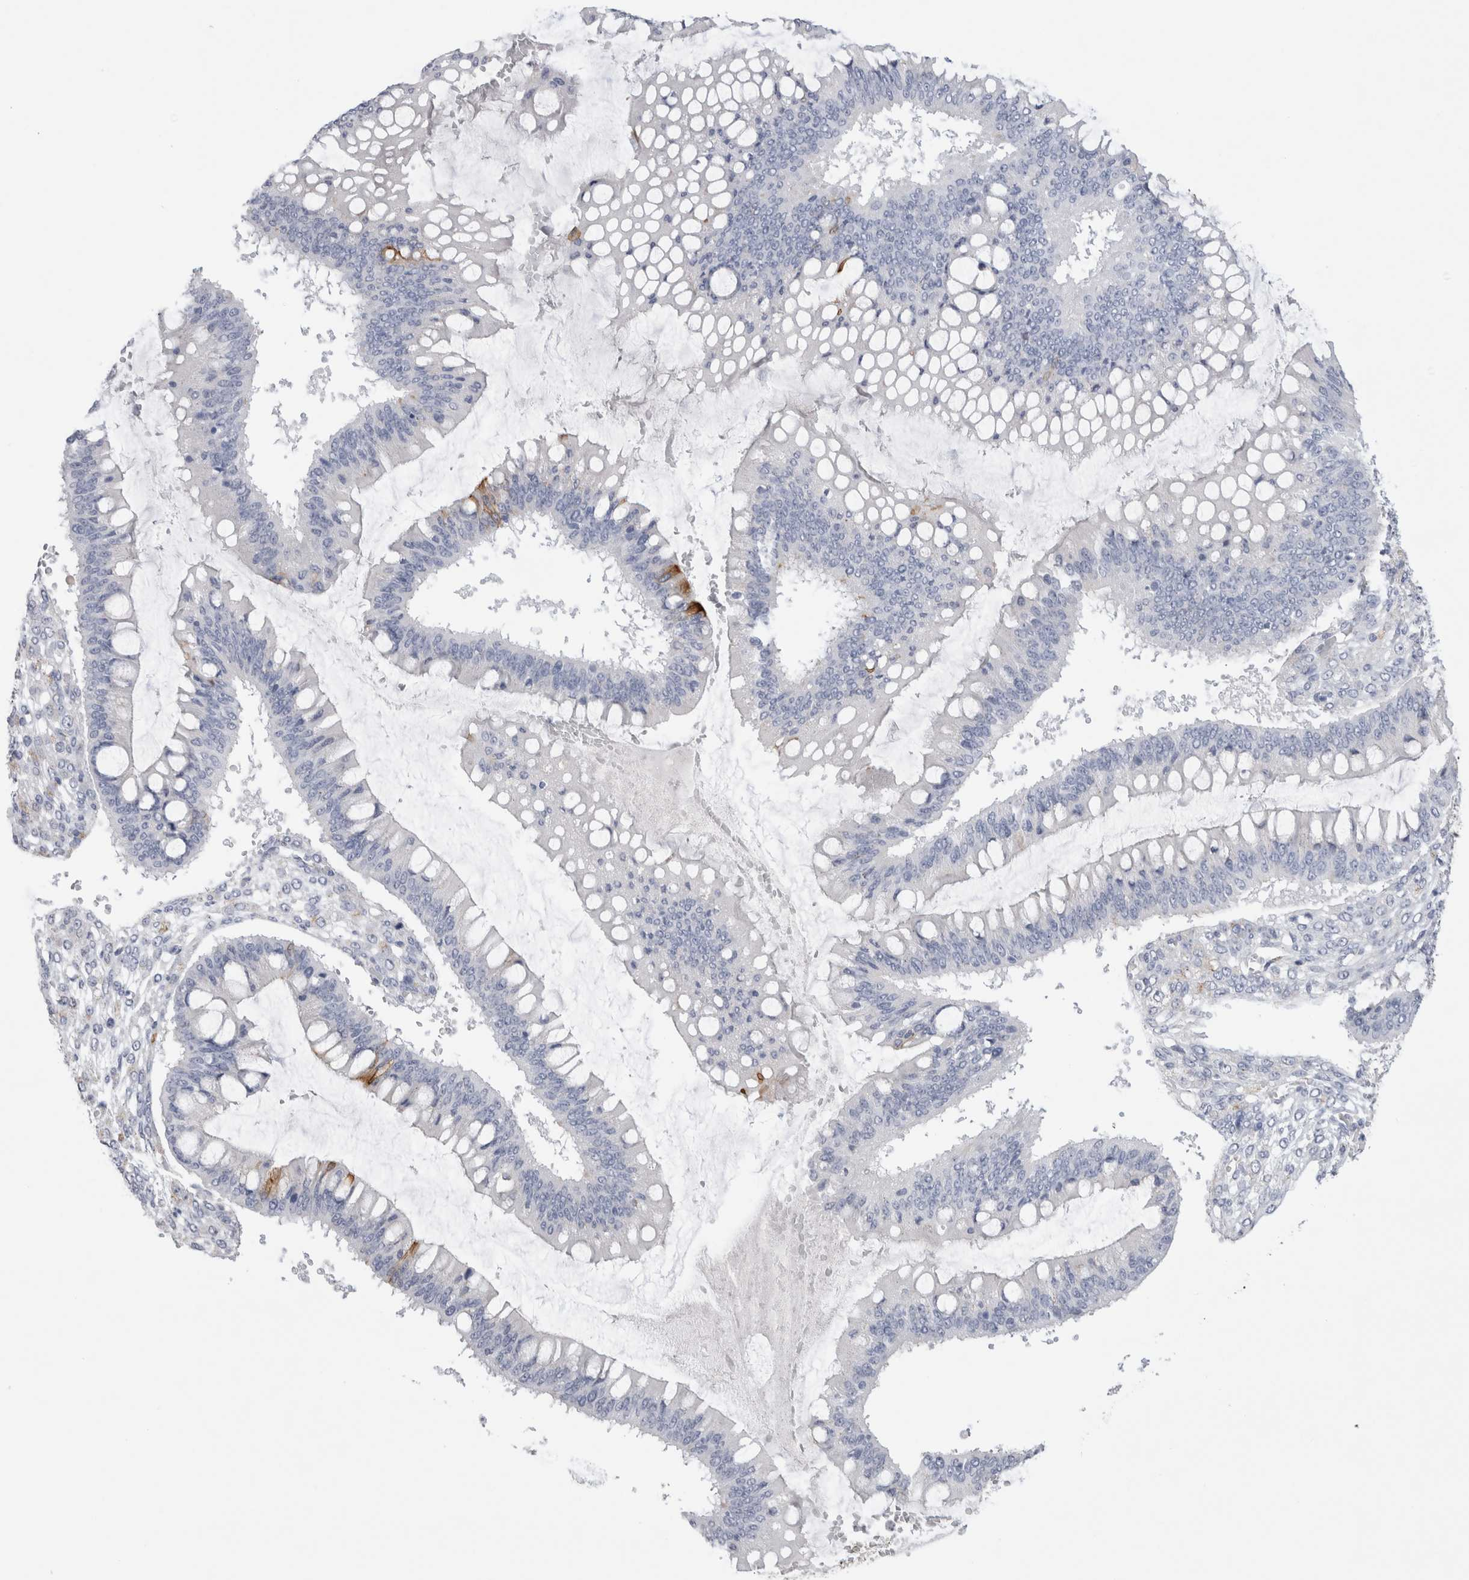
{"staining": {"intensity": "moderate", "quantity": "<25%", "location": "cytoplasmic/membranous"}, "tissue": "ovarian cancer", "cell_type": "Tumor cells", "image_type": "cancer", "snomed": [{"axis": "morphology", "description": "Cystadenocarcinoma, mucinous, NOS"}, {"axis": "topography", "description": "Ovary"}], "caption": "Human ovarian mucinous cystadenocarcinoma stained with a brown dye reveals moderate cytoplasmic/membranous positive positivity in approximately <25% of tumor cells.", "gene": "GAA", "patient": {"sex": "female", "age": 73}}